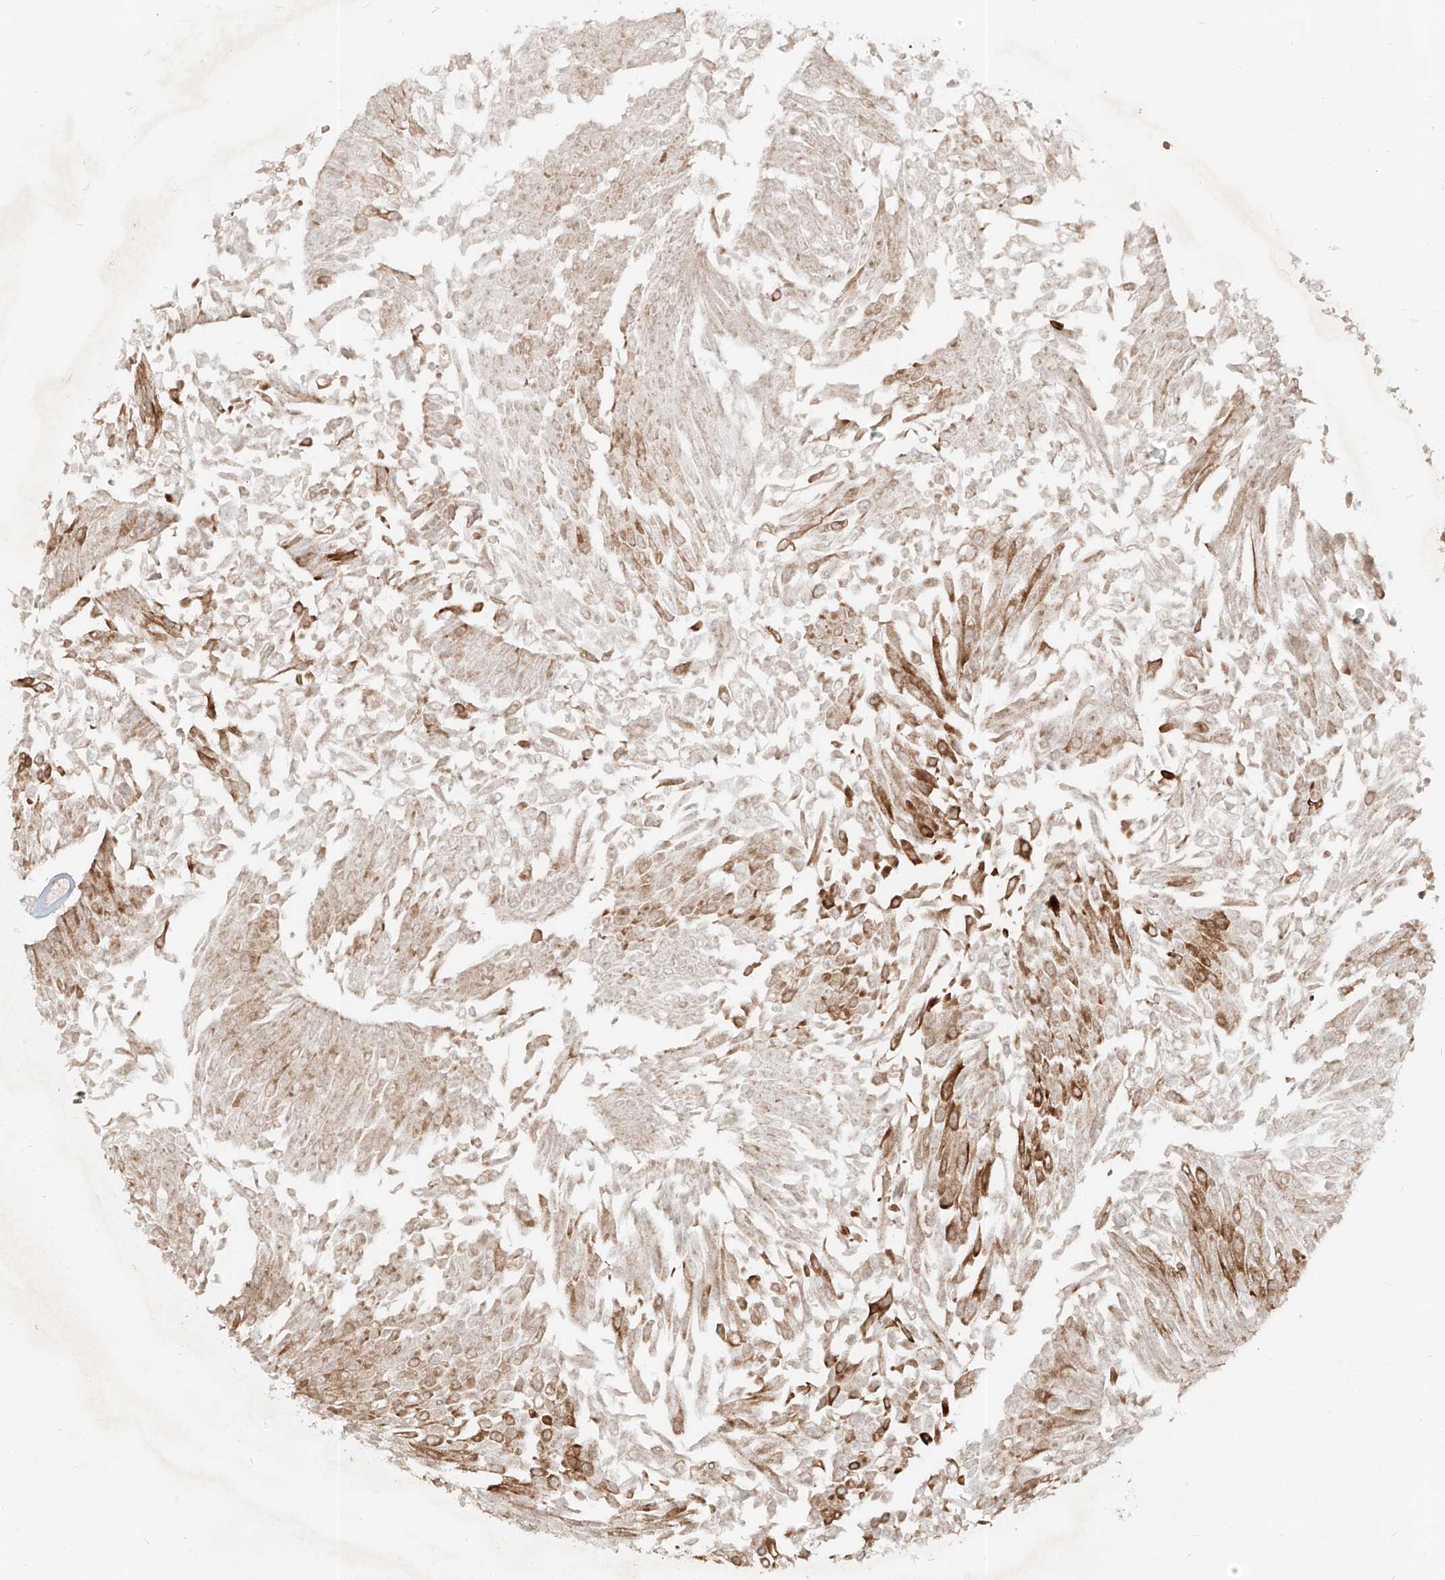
{"staining": {"intensity": "strong", "quantity": "<25%", "location": "cytoplasmic/membranous"}, "tissue": "urothelial cancer", "cell_type": "Tumor cells", "image_type": "cancer", "snomed": [{"axis": "morphology", "description": "Urothelial carcinoma, Low grade"}, {"axis": "topography", "description": "Urinary bladder"}], "caption": "DAB immunohistochemical staining of urothelial carcinoma (low-grade) exhibits strong cytoplasmic/membranous protein positivity in about <25% of tumor cells.", "gene": "FGD2", "patient": {"sex": "male", "age": 67}}